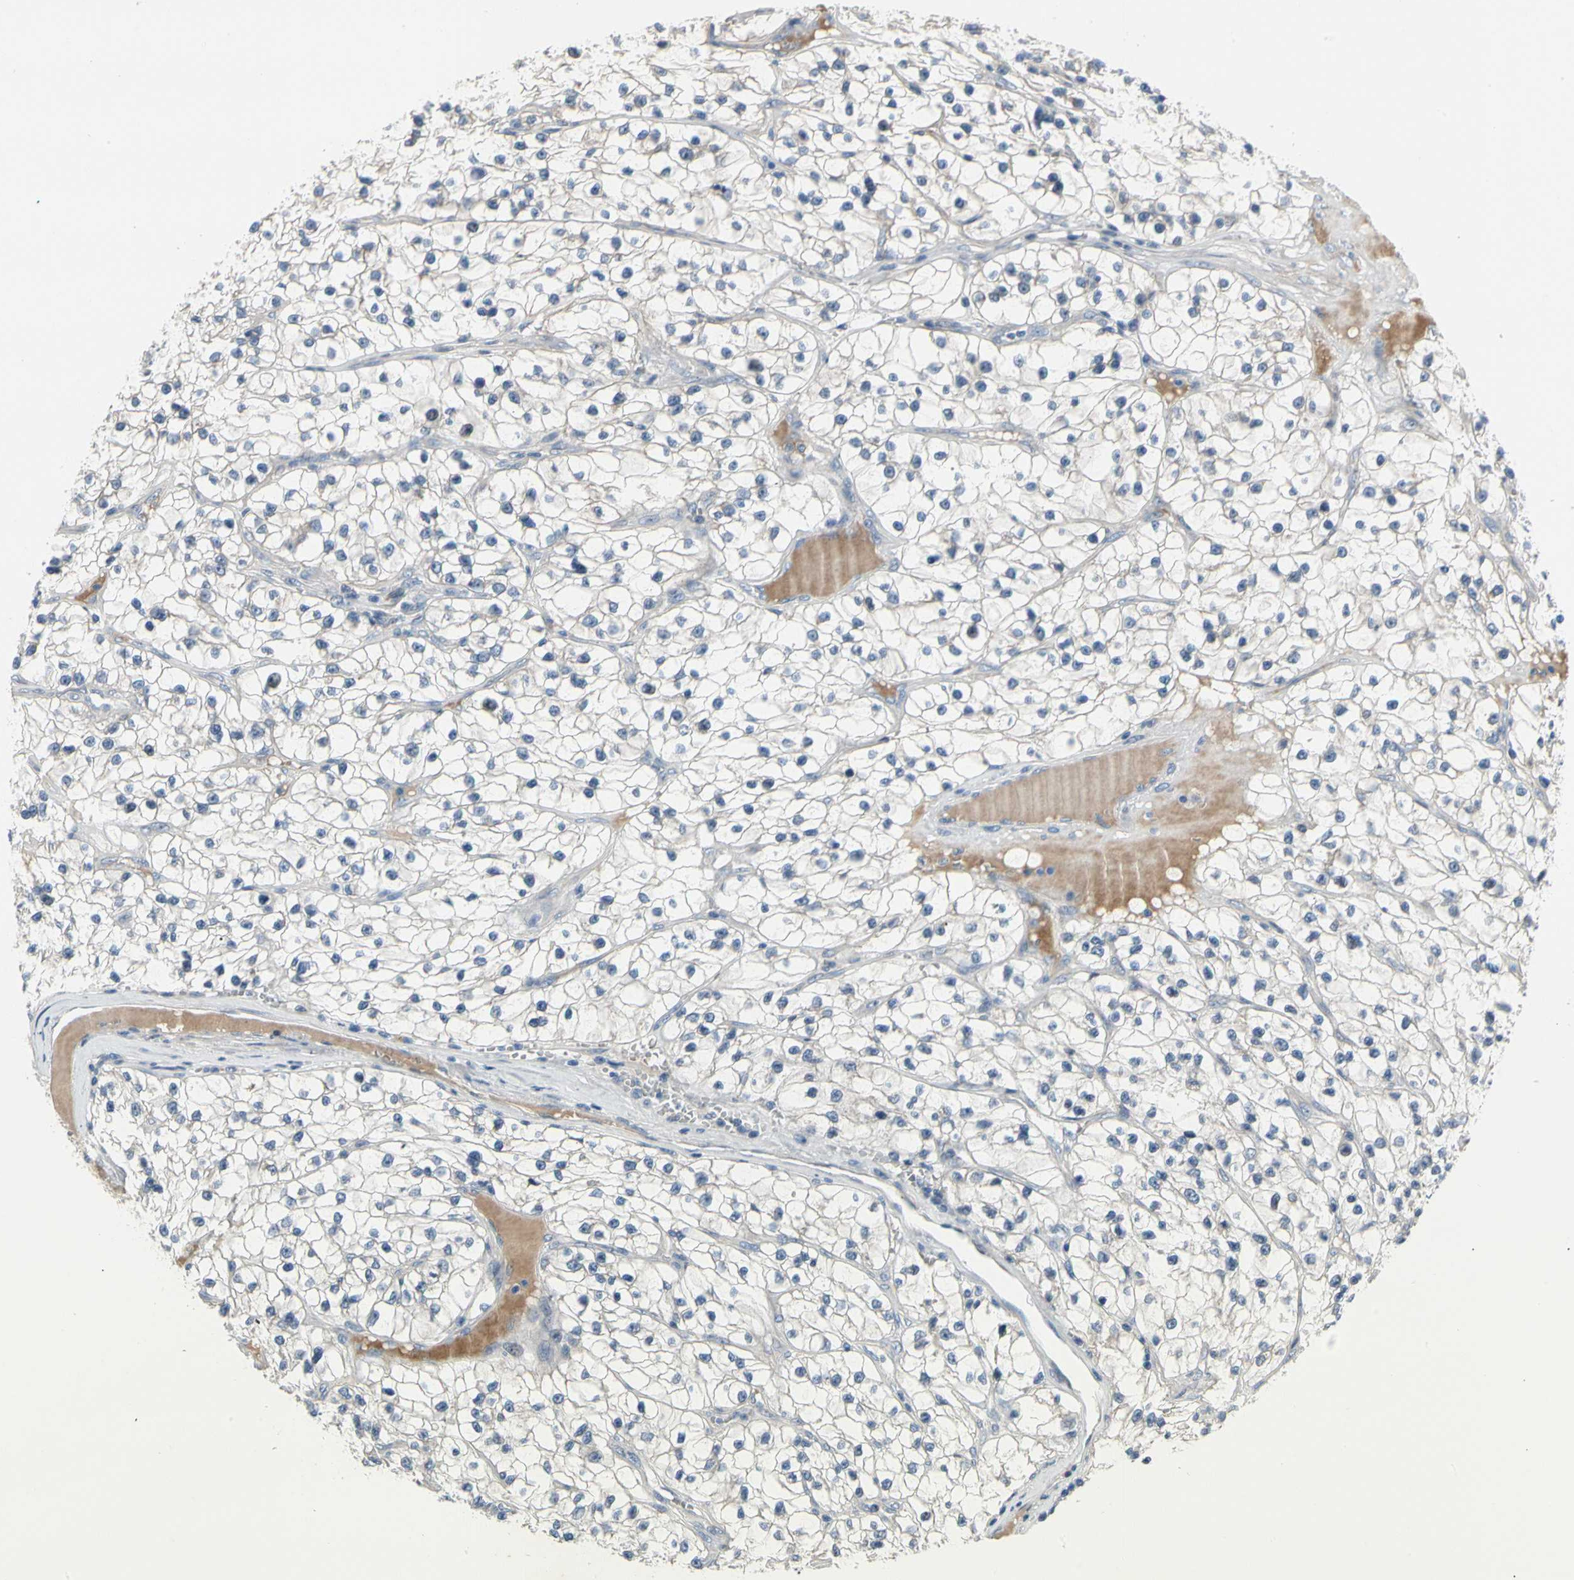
{"staining": {"intensity": "negative", "quantity": "none", "location": "none"}, "tissue": "renal cancer", "cell_type": "Tumor cells", "image_type": "cancer", "snomed": [{"axis": "morphology", "description": "Adenocarcinoma, NOS"}, {"axis": "topography", "description": "Kidney"}], "caption": "A photomicrograph of adenocarcinoma (renal) stained for a protein exhibits no brown staining in tumor cells. Brightfield microscopy of IHC stained with DAB (3,3'-diaminobenzidine) (brown) and hematoxylin (blue), captured at high magnification.", "gene": "NFASC", "patient": {"sex": "female", "age": 57}}